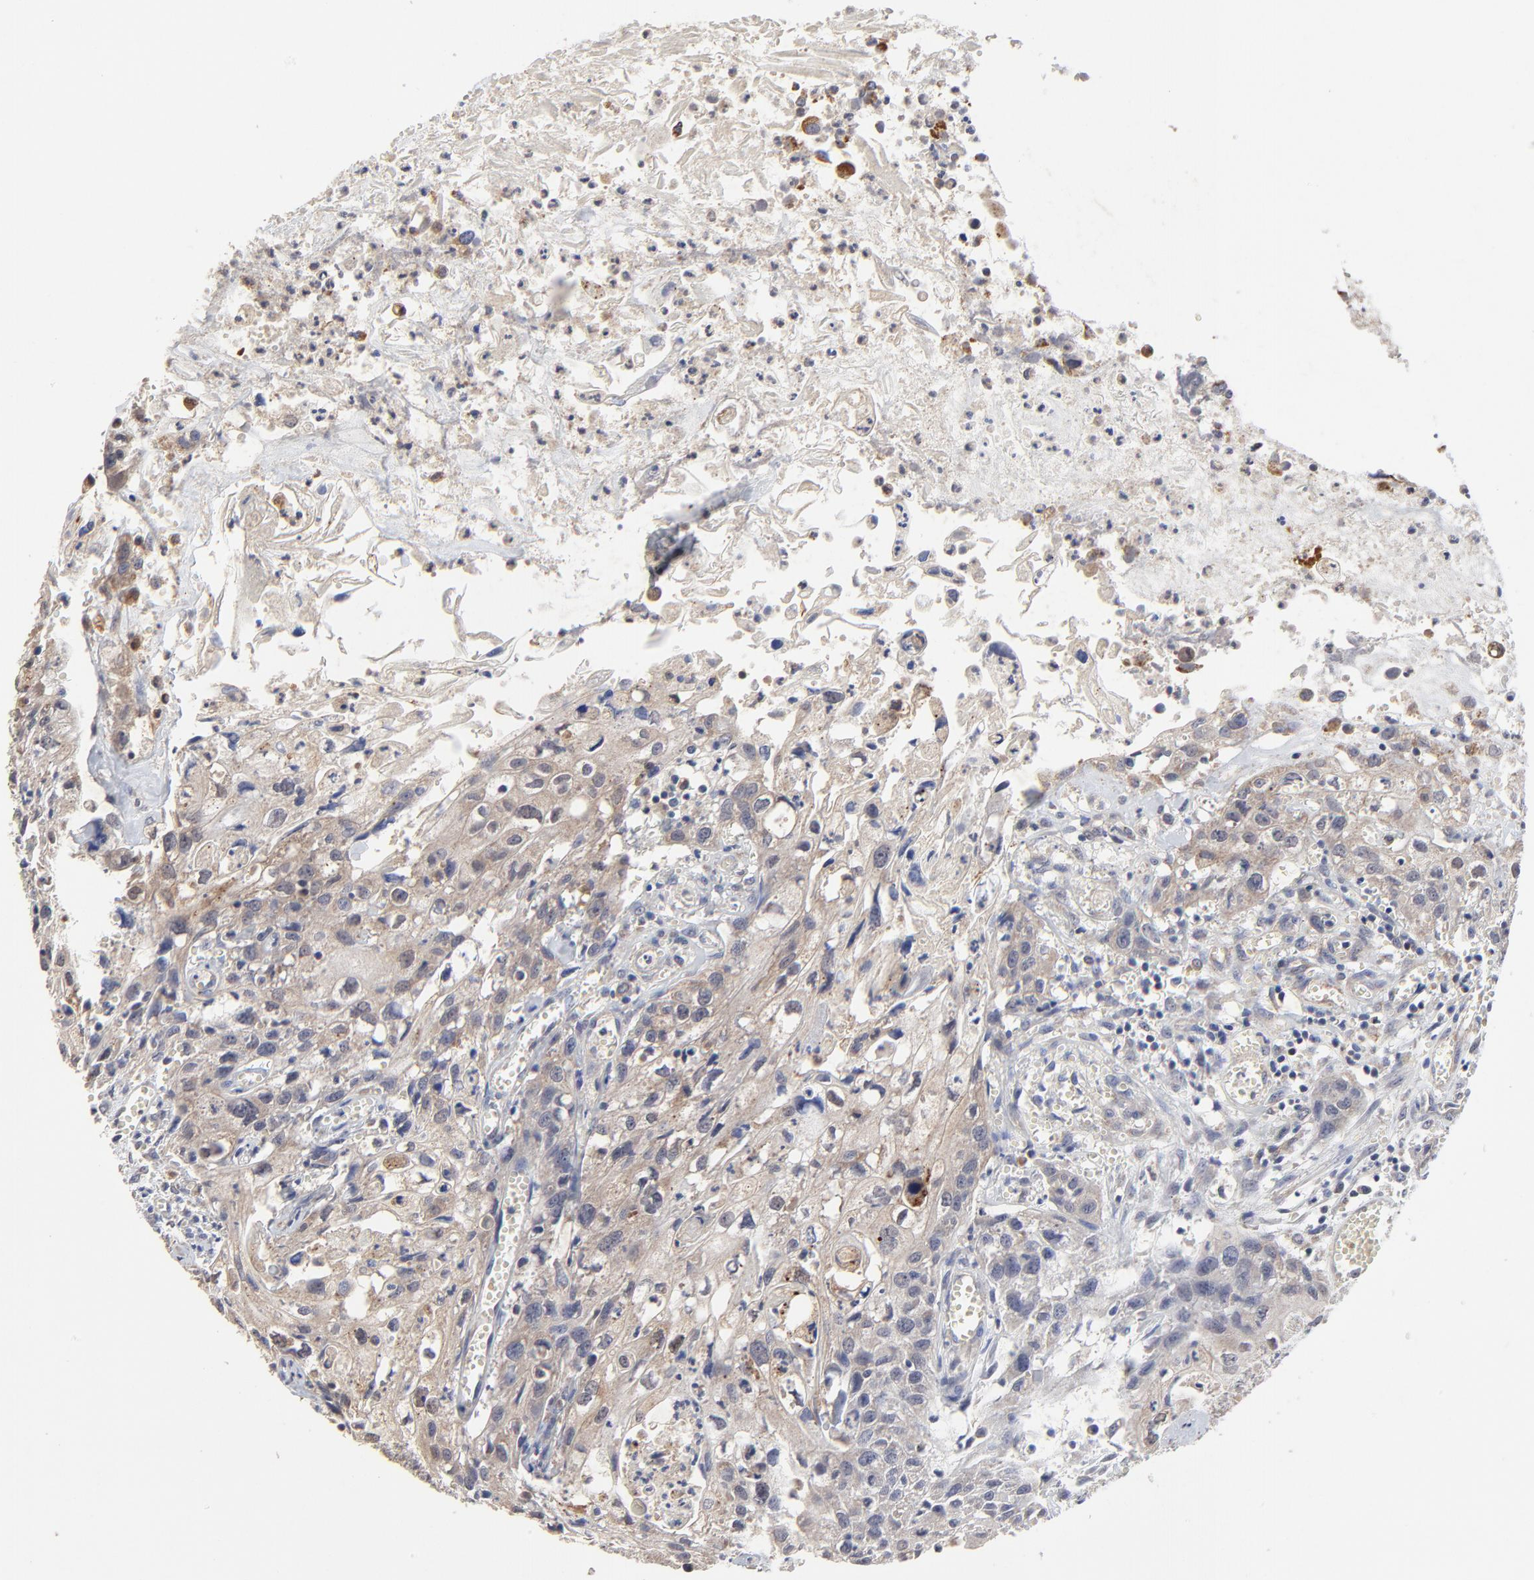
{"staining": {"intensity": "weak", "quantity": ">75%", "location": "cytoplasmic/membranous"}, "tissue": "urothelial cancer", "cell_type": "Tumor cells", "image_type": "cancer", "snomed": [{"axis": "morphology", "description": "Urothelial carcinoma, High grade"}, {"axis": "topography", "description": "Urinary bladder"}], "caption": "Immunohistochemistry micrograph of human high-grade urothelial carcinoma stained for a protein (brown), which reveals low levels of weak cytoplasmic/membranous expression in approximately >75% of tumor cells.", "gene": "LGALS3", "patient": {"sex": "male", "age": 54}}